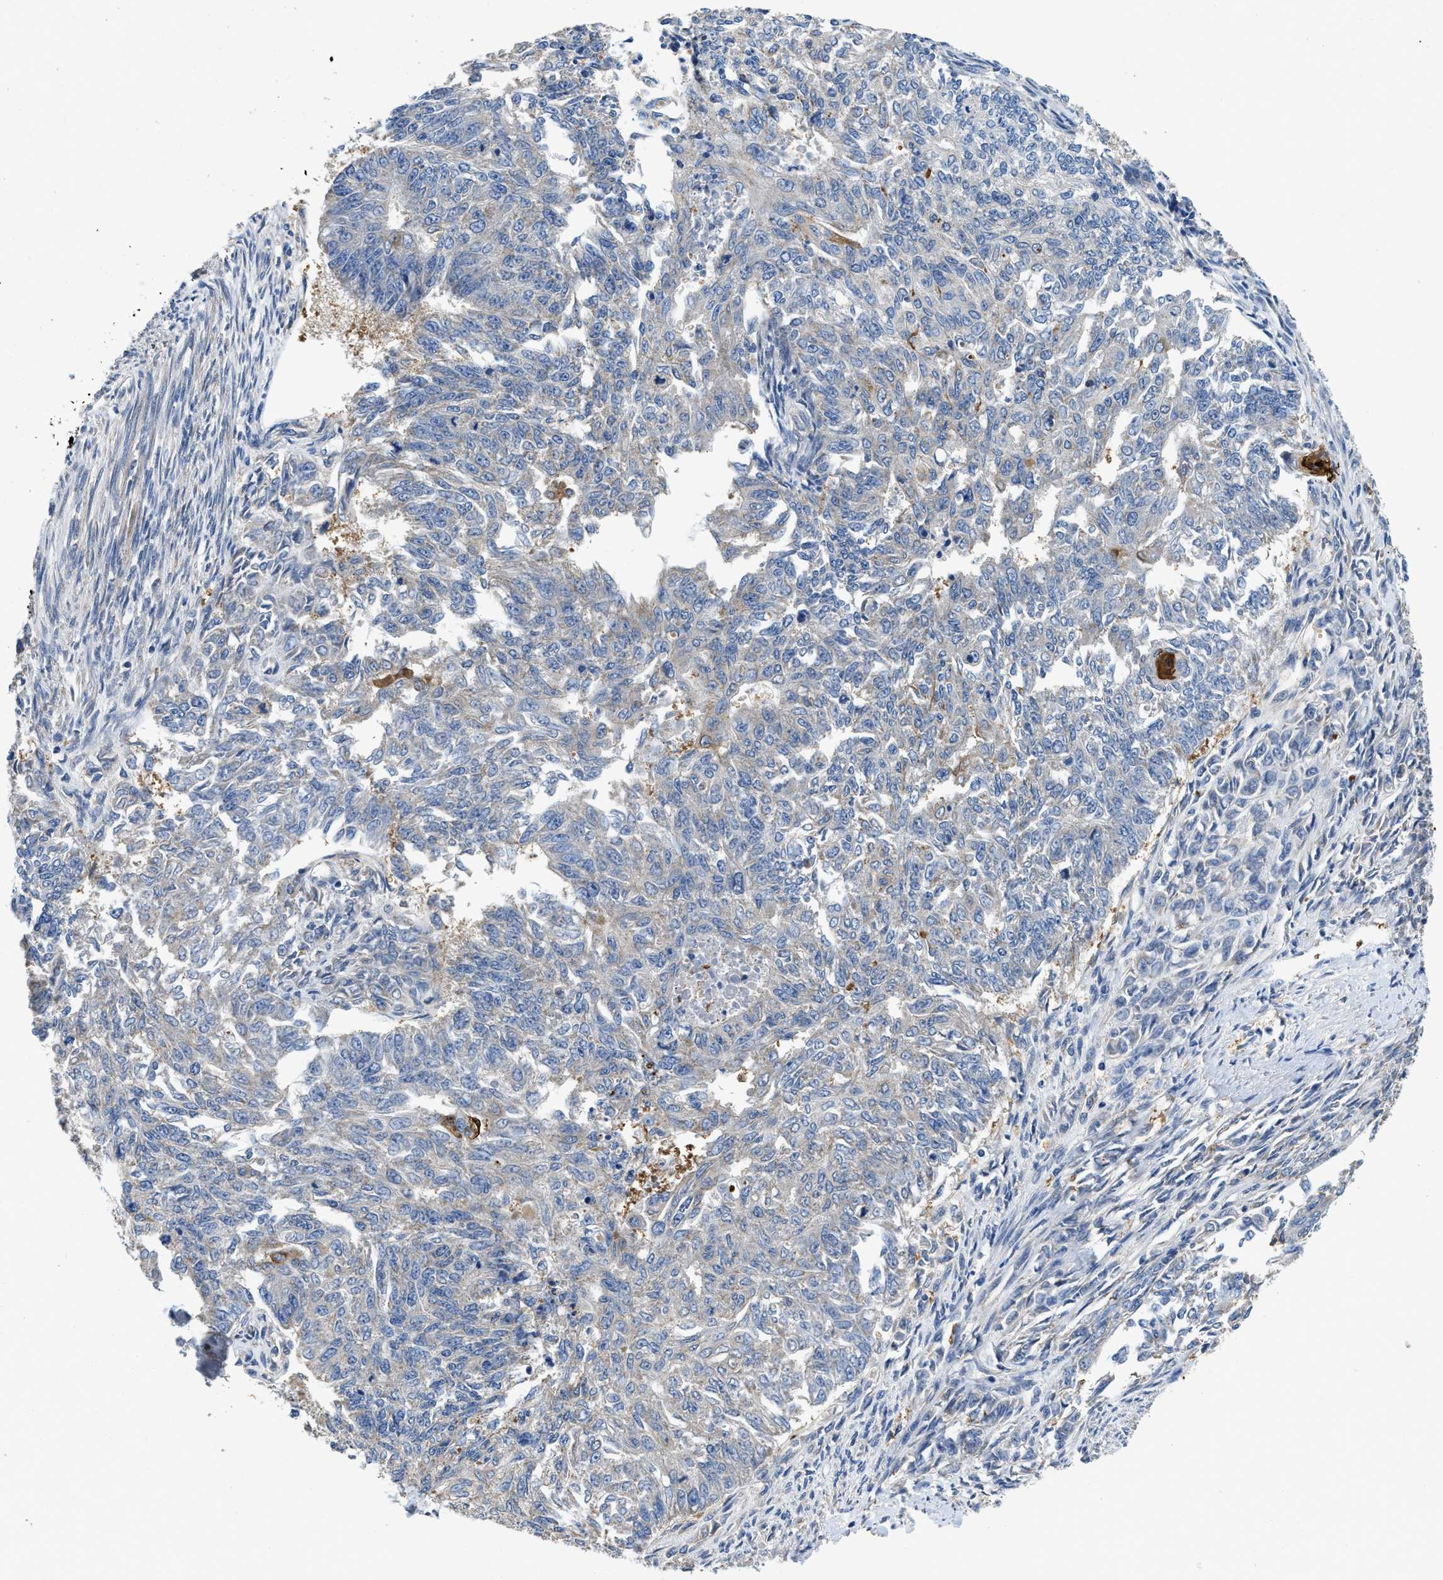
{"staining": {"intensity": "negative", "quantity": "none", "location": "none"}, "tissue": "endometrial cancer", "cell_type": "Tumor cells", "image_type": "cancer", "snomed": [{"axis": "morphology", "description": "Adenocarcinoma, NOS"}, {"axis": "topography", "description": "Endometrium"}], "caption": "The image reveals no significant staining in tumor cells of endometrial adenocarcinoma.", "gene": "RAPH1", "patient": {"sex": "female", "age": 32}}